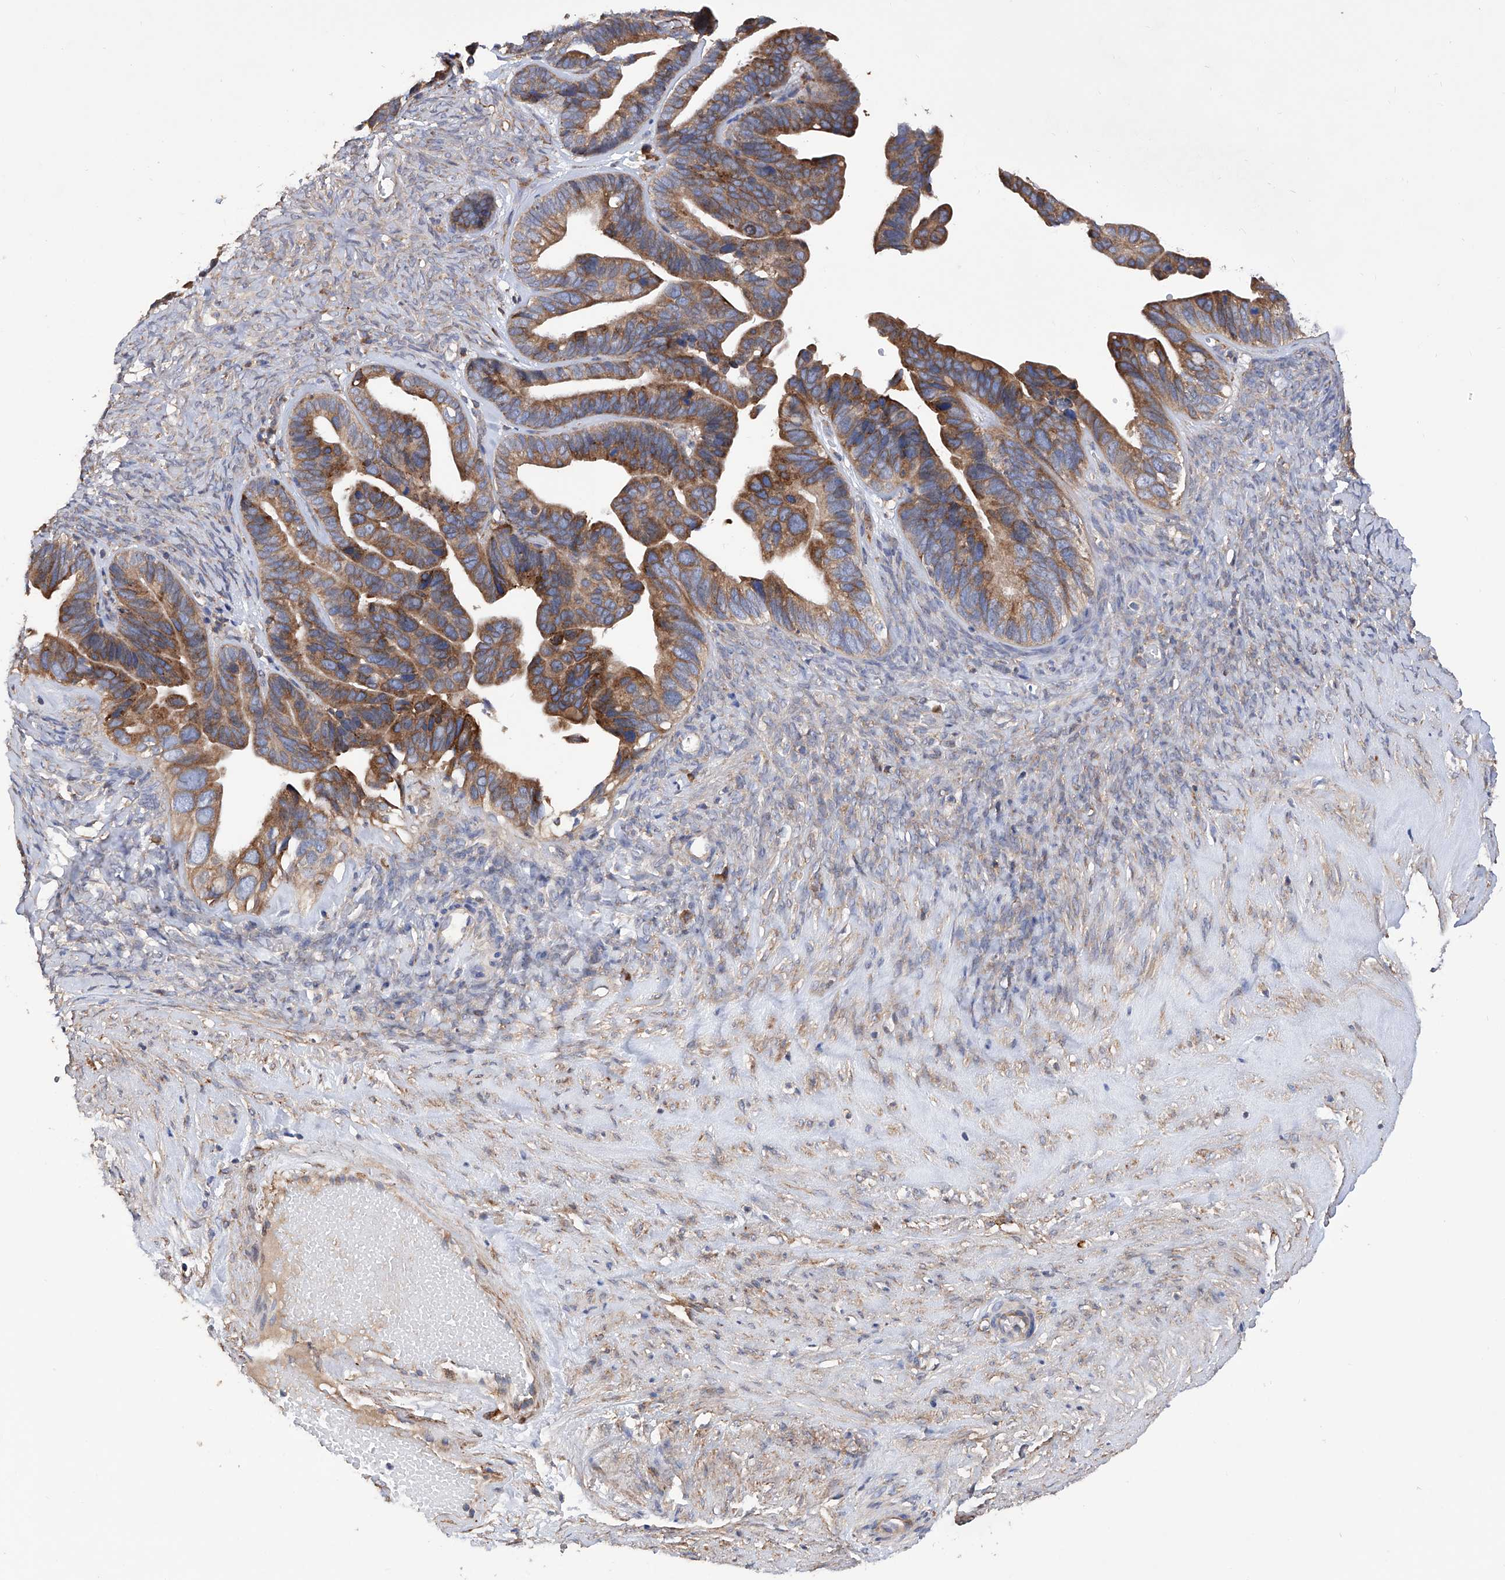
{"staining": {"intensity": "moderate", "quantity": ">75%", "location": "cytoplasmic/membranous"}, "tissue": "ovarian cancer", "cell_type": "Tumor cells", "image_type": "cancer", "snomed": [{"axis": "morphology", "description": "Cystadenocarcinoma, serous, NOS"}, {"axis": "topography", "description": "Ovary"}], "caption": "Immunohistochemistry histopathology image of neoplastic tissue: human ovarian cancer stained using immunohistochemistry shows medium levels of moderate protein expression localized specifically in the cytoplasmic/membranous of tumor cells, appearing as a cytoplasmic/membranous brown color.", "gene": "INPP5B", "patient": {"sex": "female", "age": 56}}